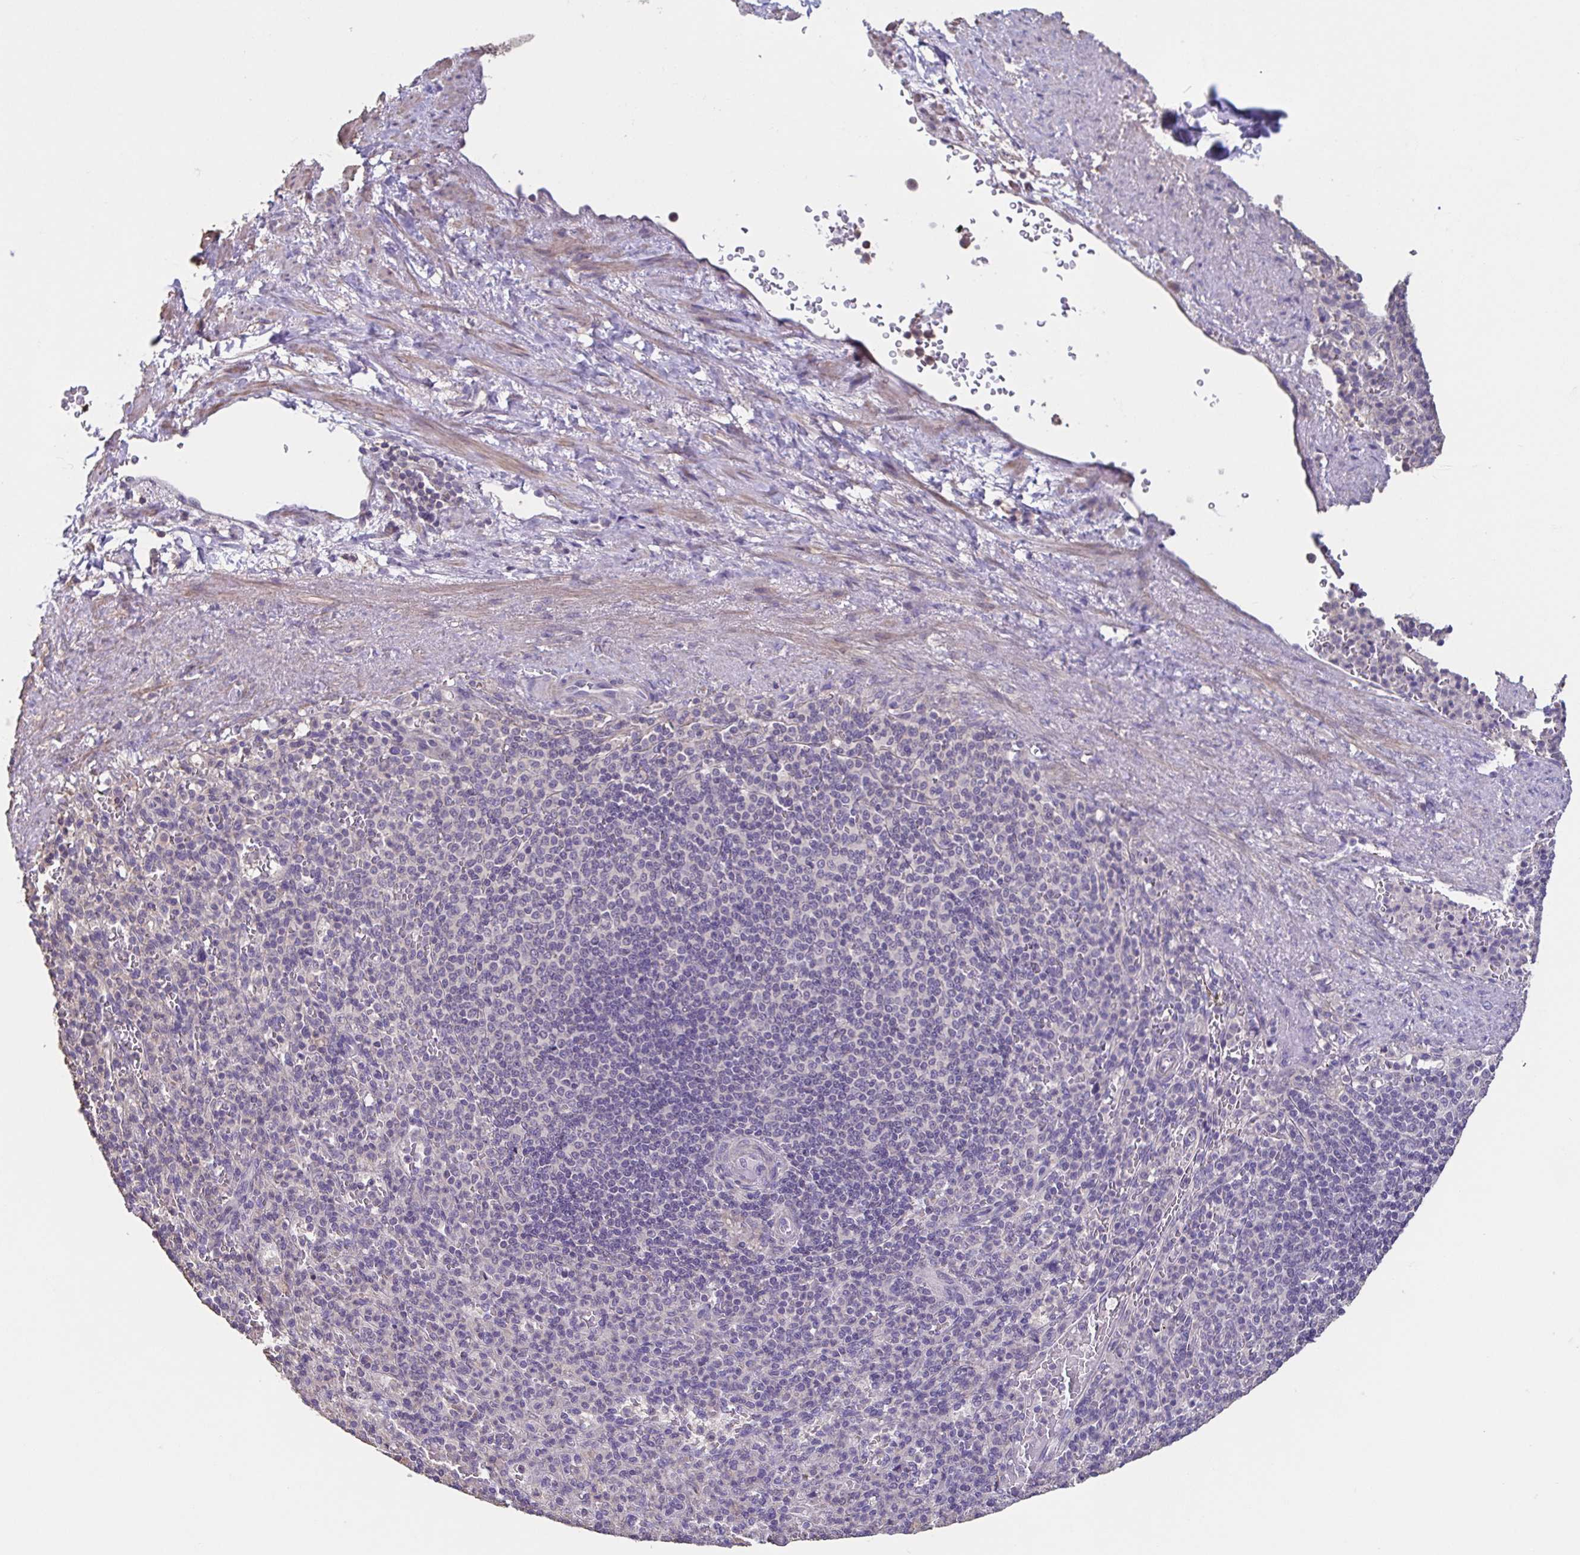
{"staining": {"intensity": "negative", "quantity": "none", "location": "none"}, "tissue": "spleen", "cell_type": "Cells in red pulp", "image_type": "normal", "snomed": [{"axis": "morphology", "description": "Normal tissue, NOS"}, {"axis": "topography", "description": "Spleen"}], "caption": "Immunohistochemistry (IHC) histopathology image of normal spleen: spleen stained with DAB (3,3'-diaminobenzidine) displays no significant protein staining in cells in red pulp. (DAB (3,3'-diaminobenzidine) immunohistochemistry, high magnification).", "gene": "ACTRT2", "patient": {"sex": "female", "age": 74}}